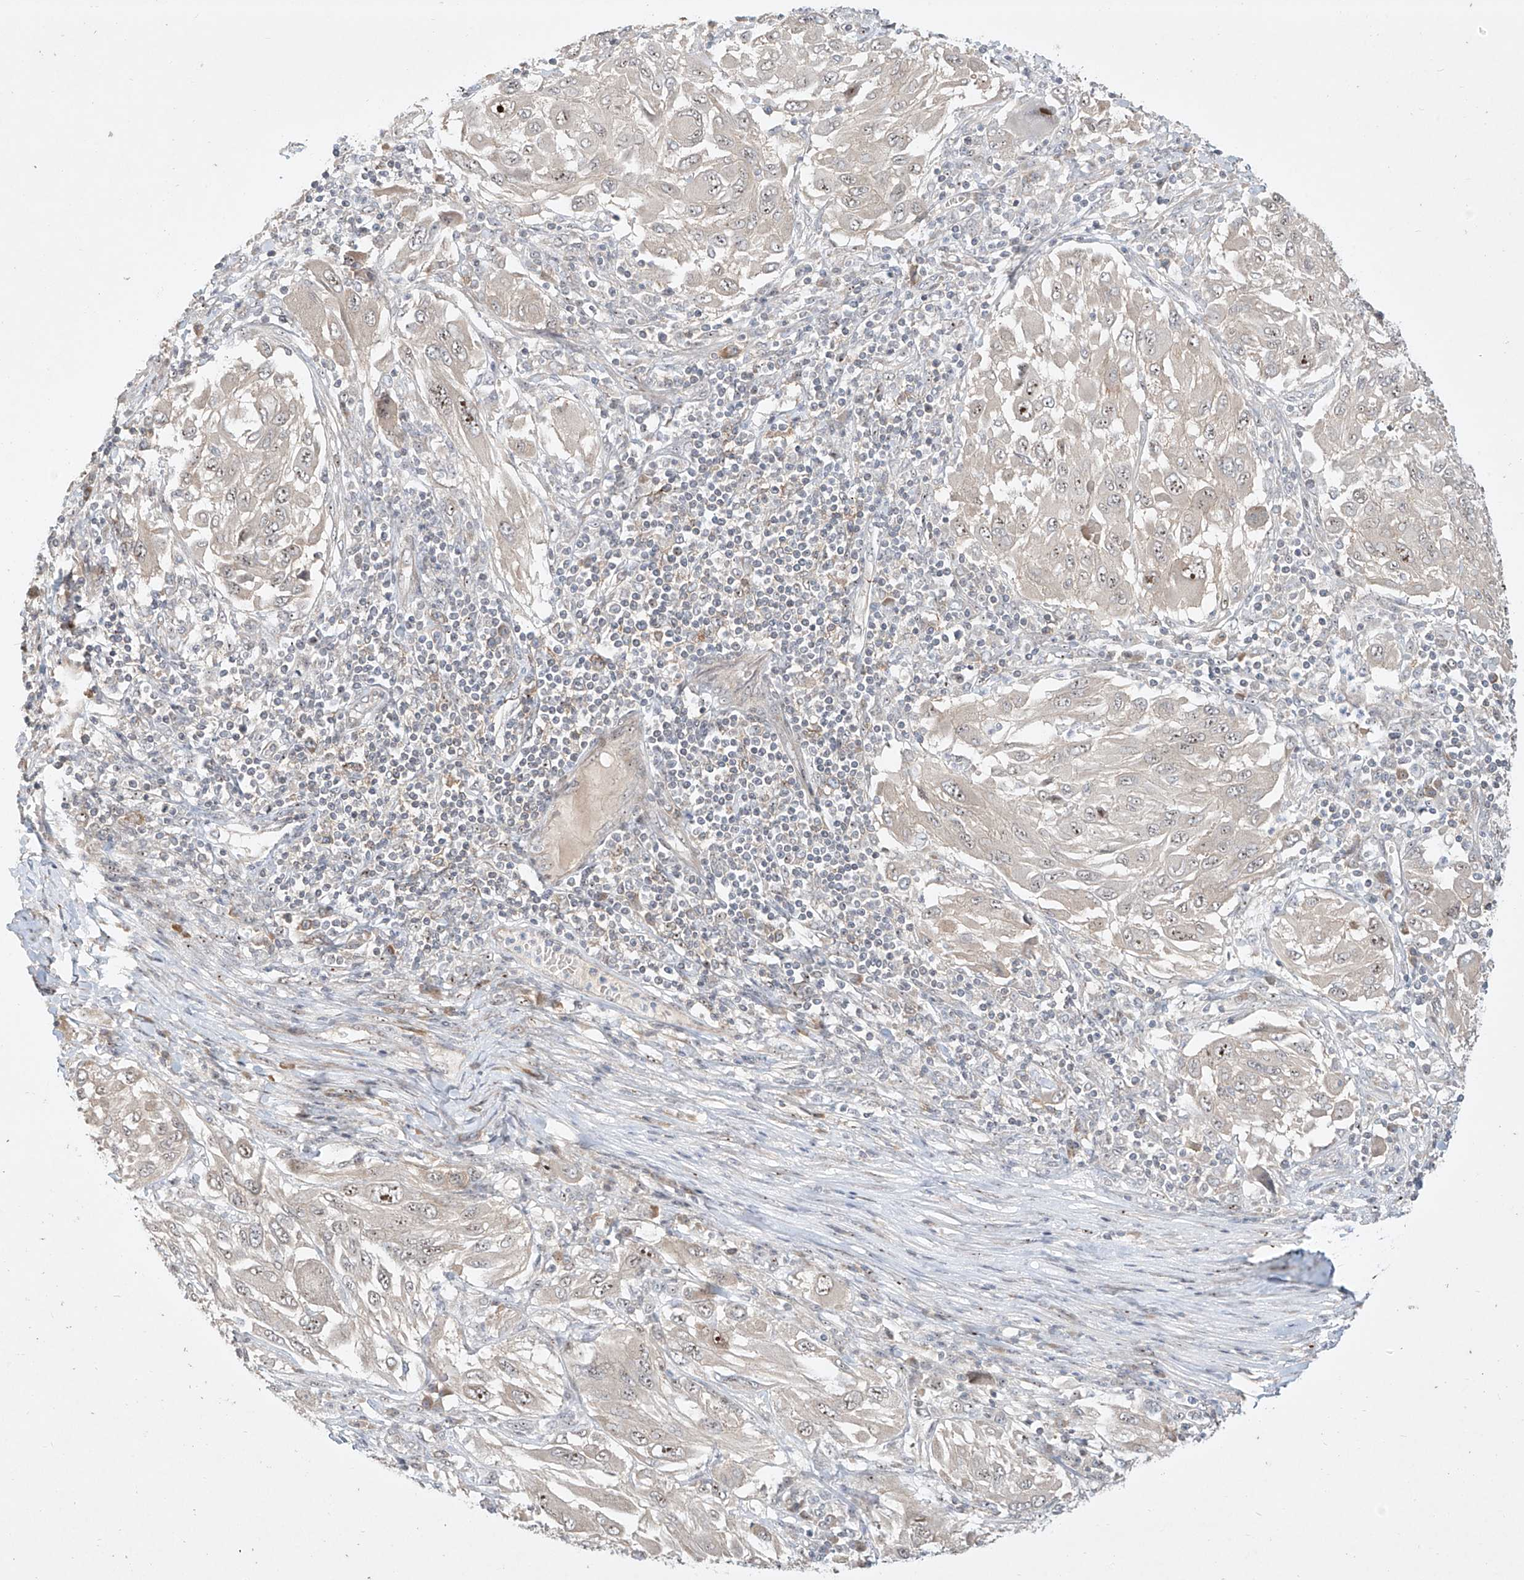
{"staining": {"intensity": "moderate", "quantity": "<25%", "location": "nuclear"}, "tissue": "melanoma", "cell_type": "Tumor cells", "image_type": "cancer", "snomed": [{"axis": "morphology", "description": "Malignant melanoma, NOS"}, {"axis": "topography", "description": "Skin"}], "caption": "Melanoma stained with a protein marker exhibits moderate staining in tumor cells.", "gene": "TASP1", "patient": {"sex": "female", "age": 91}}